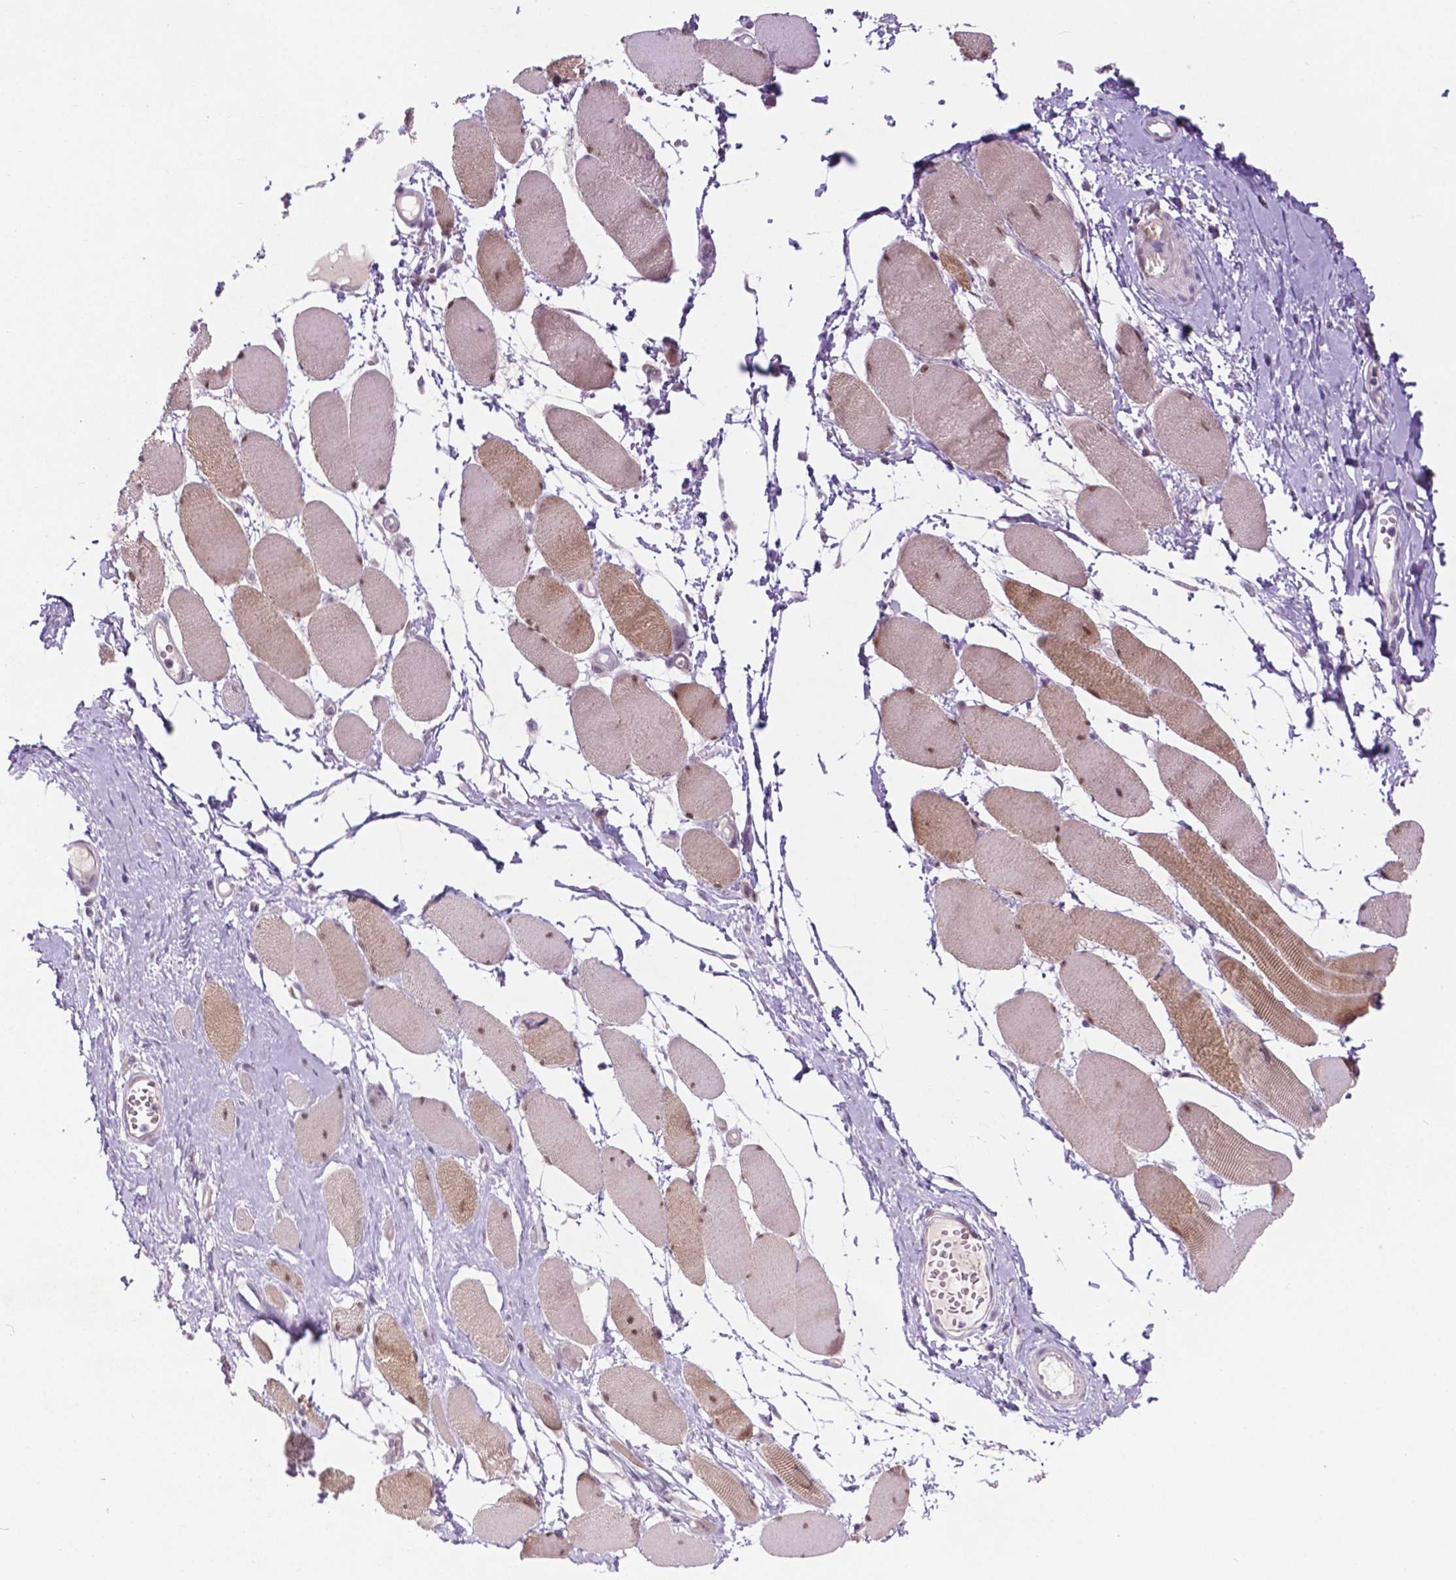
{"staining": {"intensity": "moderate", "quantity": "25%-75%", "location": "cytoplasmic/membranous,nuclear"}, "tissue": "skeletal muscle", "cell_type": "Myocytes", "image_type": "normal", "snomed": [{"axis": "morphology", "description": "Normal tissue, NOS"}, {"axis": "topography", "description": "Skeletal muscle"}], "caption": "Brown immunohistochemical staining in benign skeletal muscle demonstrates moderate cytoplasmic/membranous,nuclear positivity in approximately 25%-75% of myocytes. Immunohistochemistry (ihc) stains the protein in brown and the nuclei are stained blue.", "gene": "FAM50B", "patient": {"sex": "female", "age": 75}}